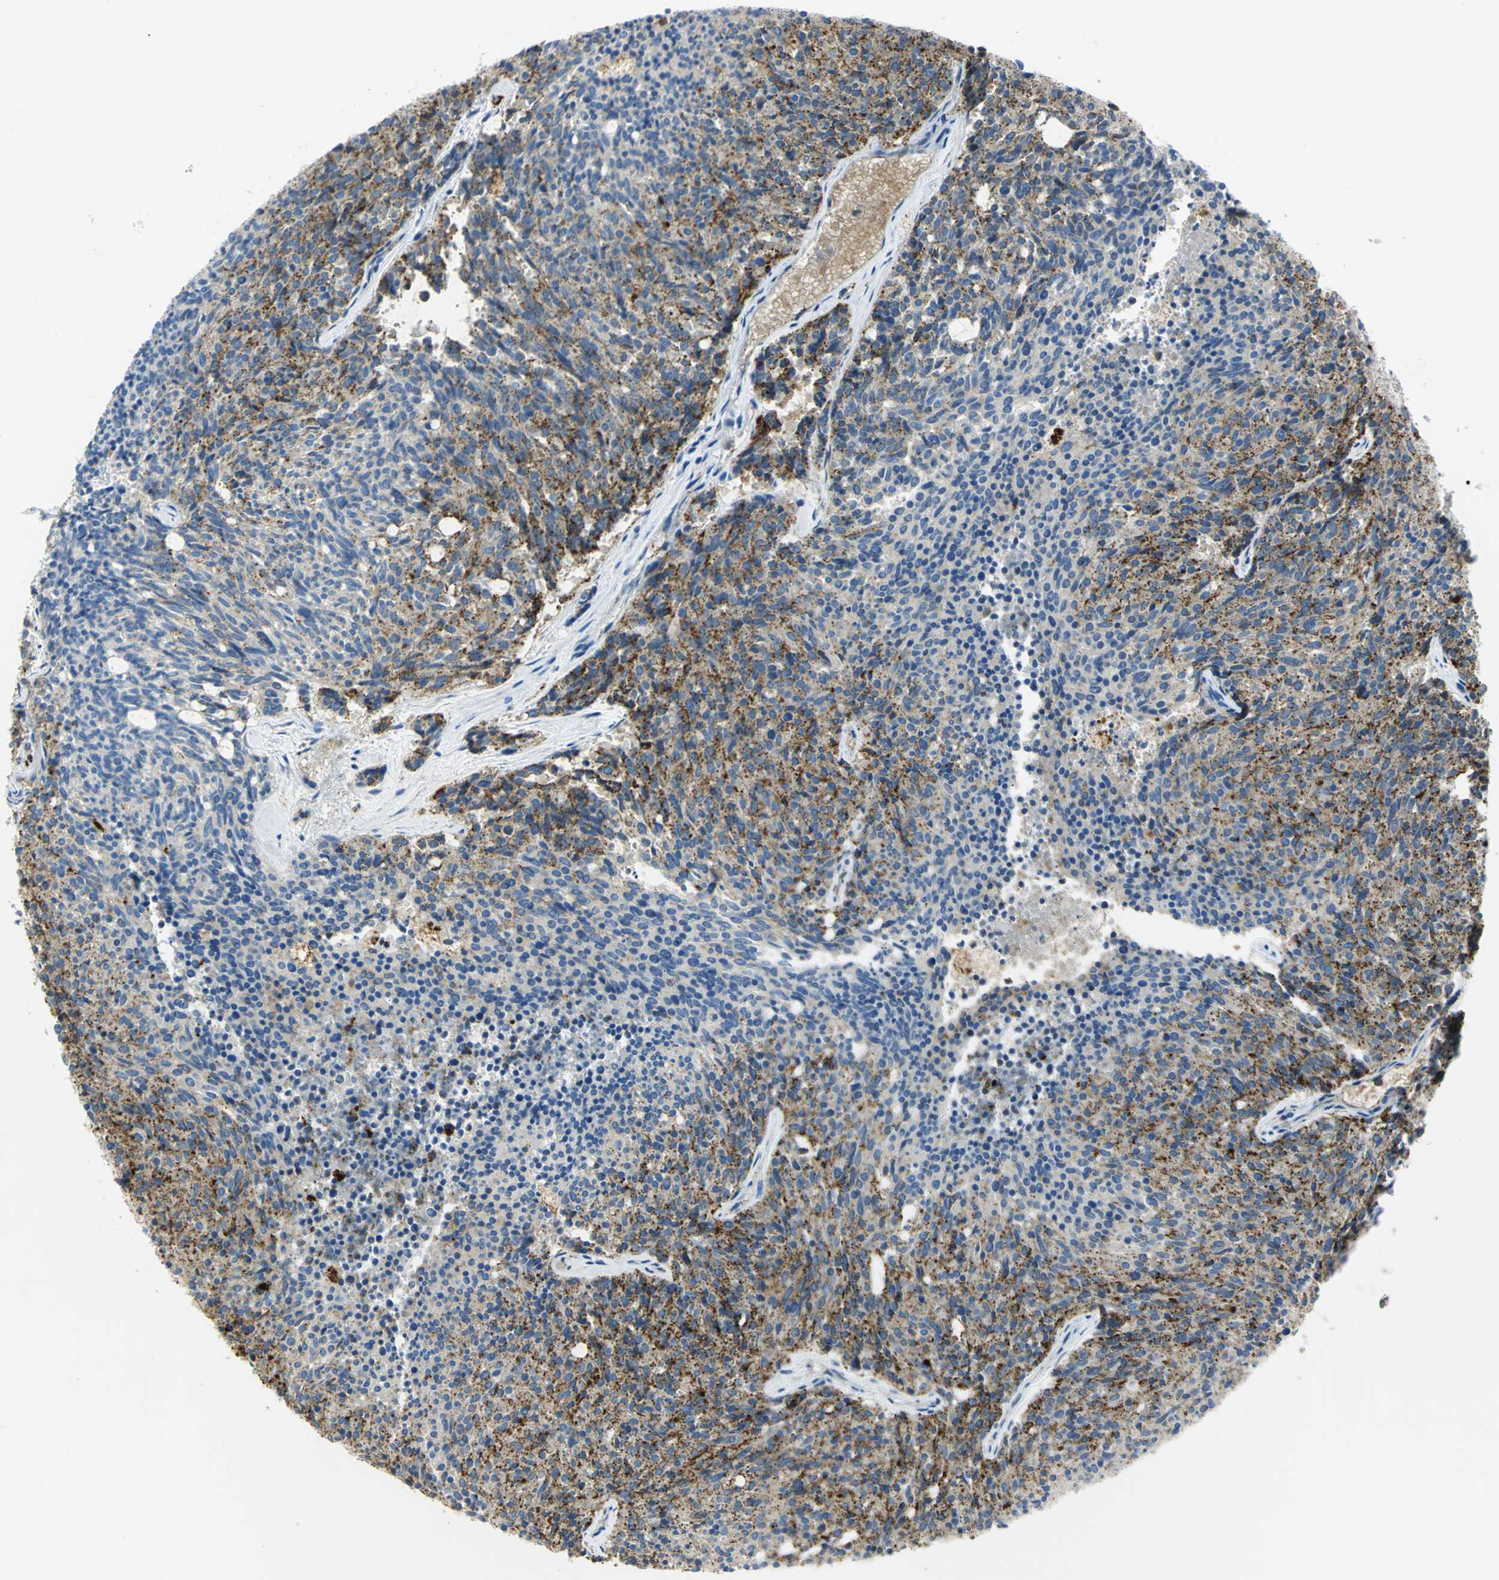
{"staining": {"intensity": "strong", "quantity": ">75%", "location": "cytoplasmic/membranous"}, "tissue": "carcinoid", "cell_type": "Tumor cells", "image_type": "cancer", "snomed": [{"axis": "morphology", "description": "Carcinoid, malignant, NOS"}, {"axis": "topography", "description": "Pancreas"}], "caption": "This photomicrograph exhibits IHC staining of human carcinoid (malignant), with high strong cytoplasmic/membranous staining in about >75% of tumor cells.", "gene": "ARSA", "patient": {"sex": "female", "age": 54}}